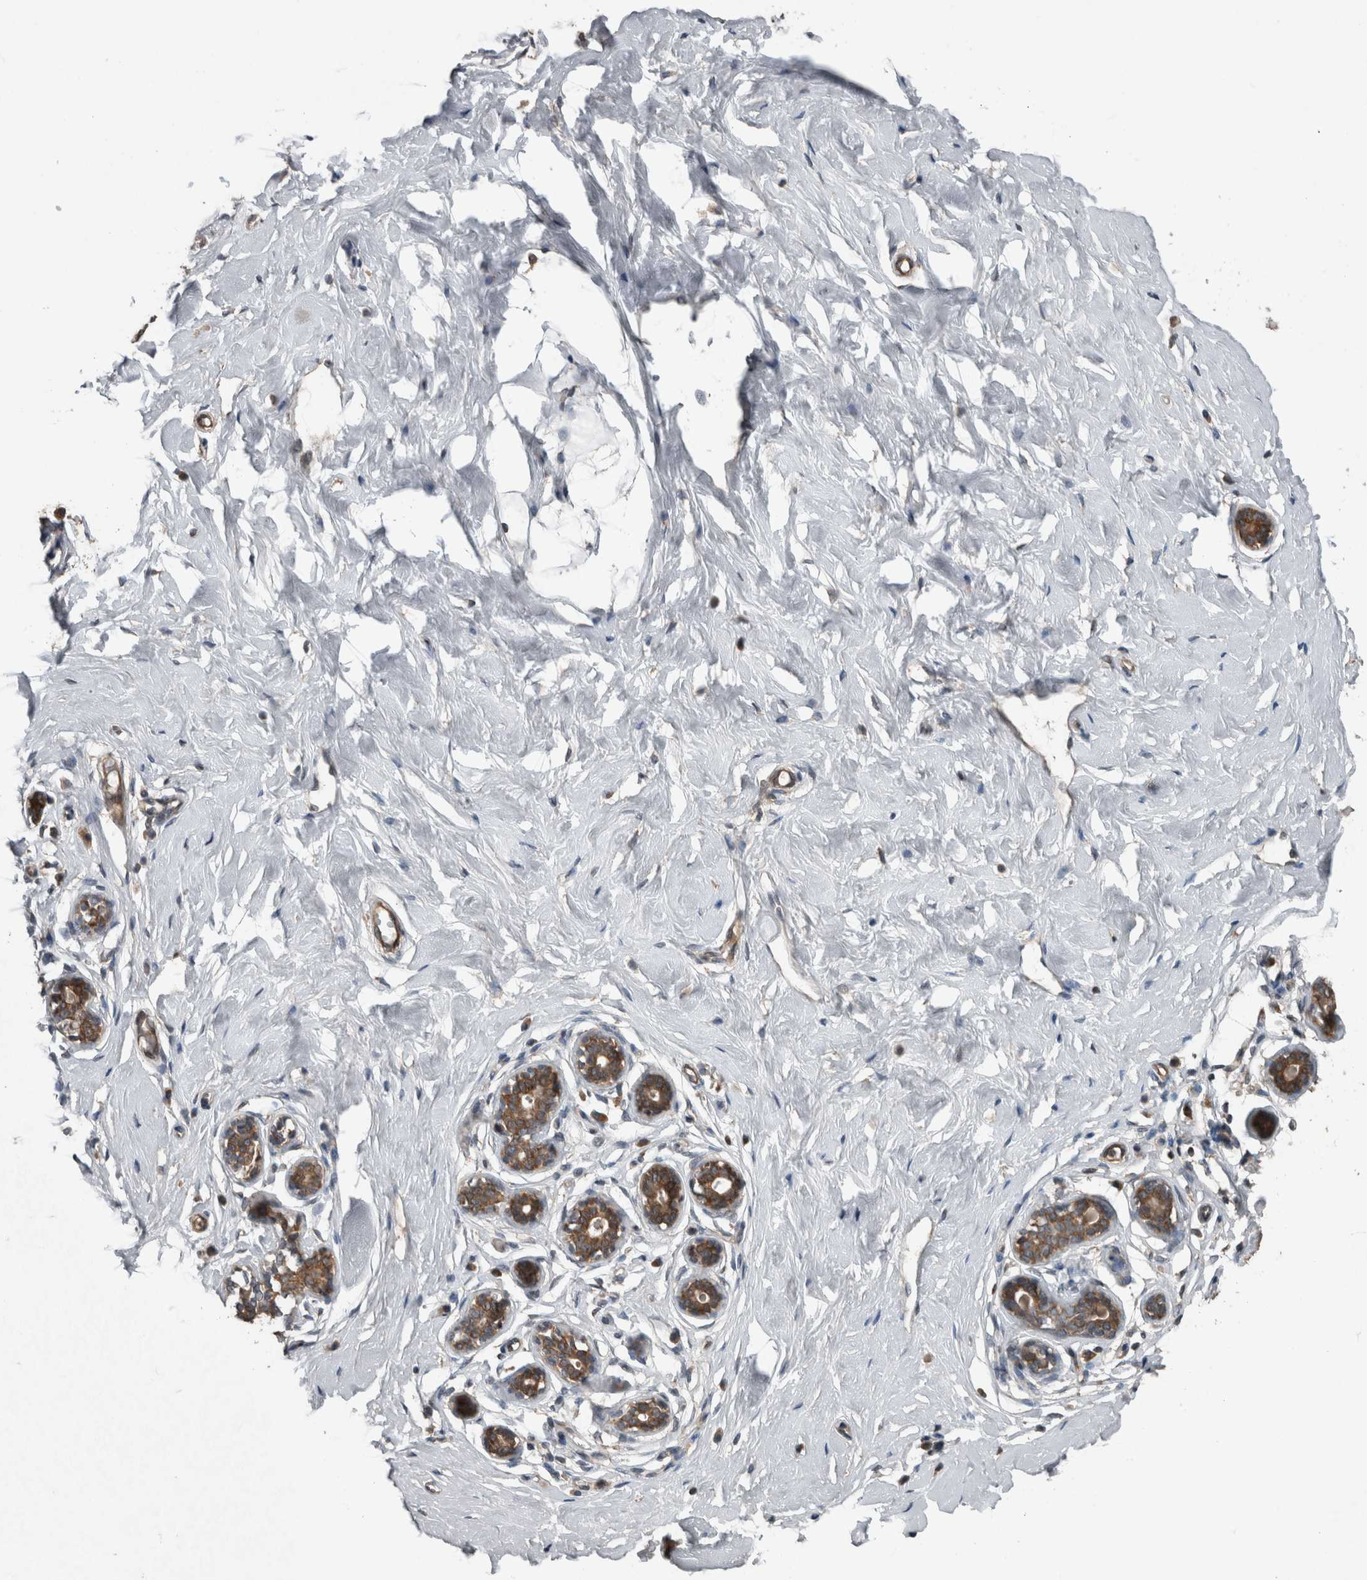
{"staining": {"intensity": "negative", "quantity": "none", "location": "none"}, "tissue": "breast", "cell_type": "Adipocytes", "image_type": "normal", "snomed": [{"axis": "morphology", "description": "Normal tissue, NOS"}, {"axis": "topography", "description": "Breast"}], "caption": "Breast stained for a protein using immunohistochemistry (IHC) shows no staining adipocytes.", "gene": "RIOK3", "patient": {"sex": "female", "age": 23}}